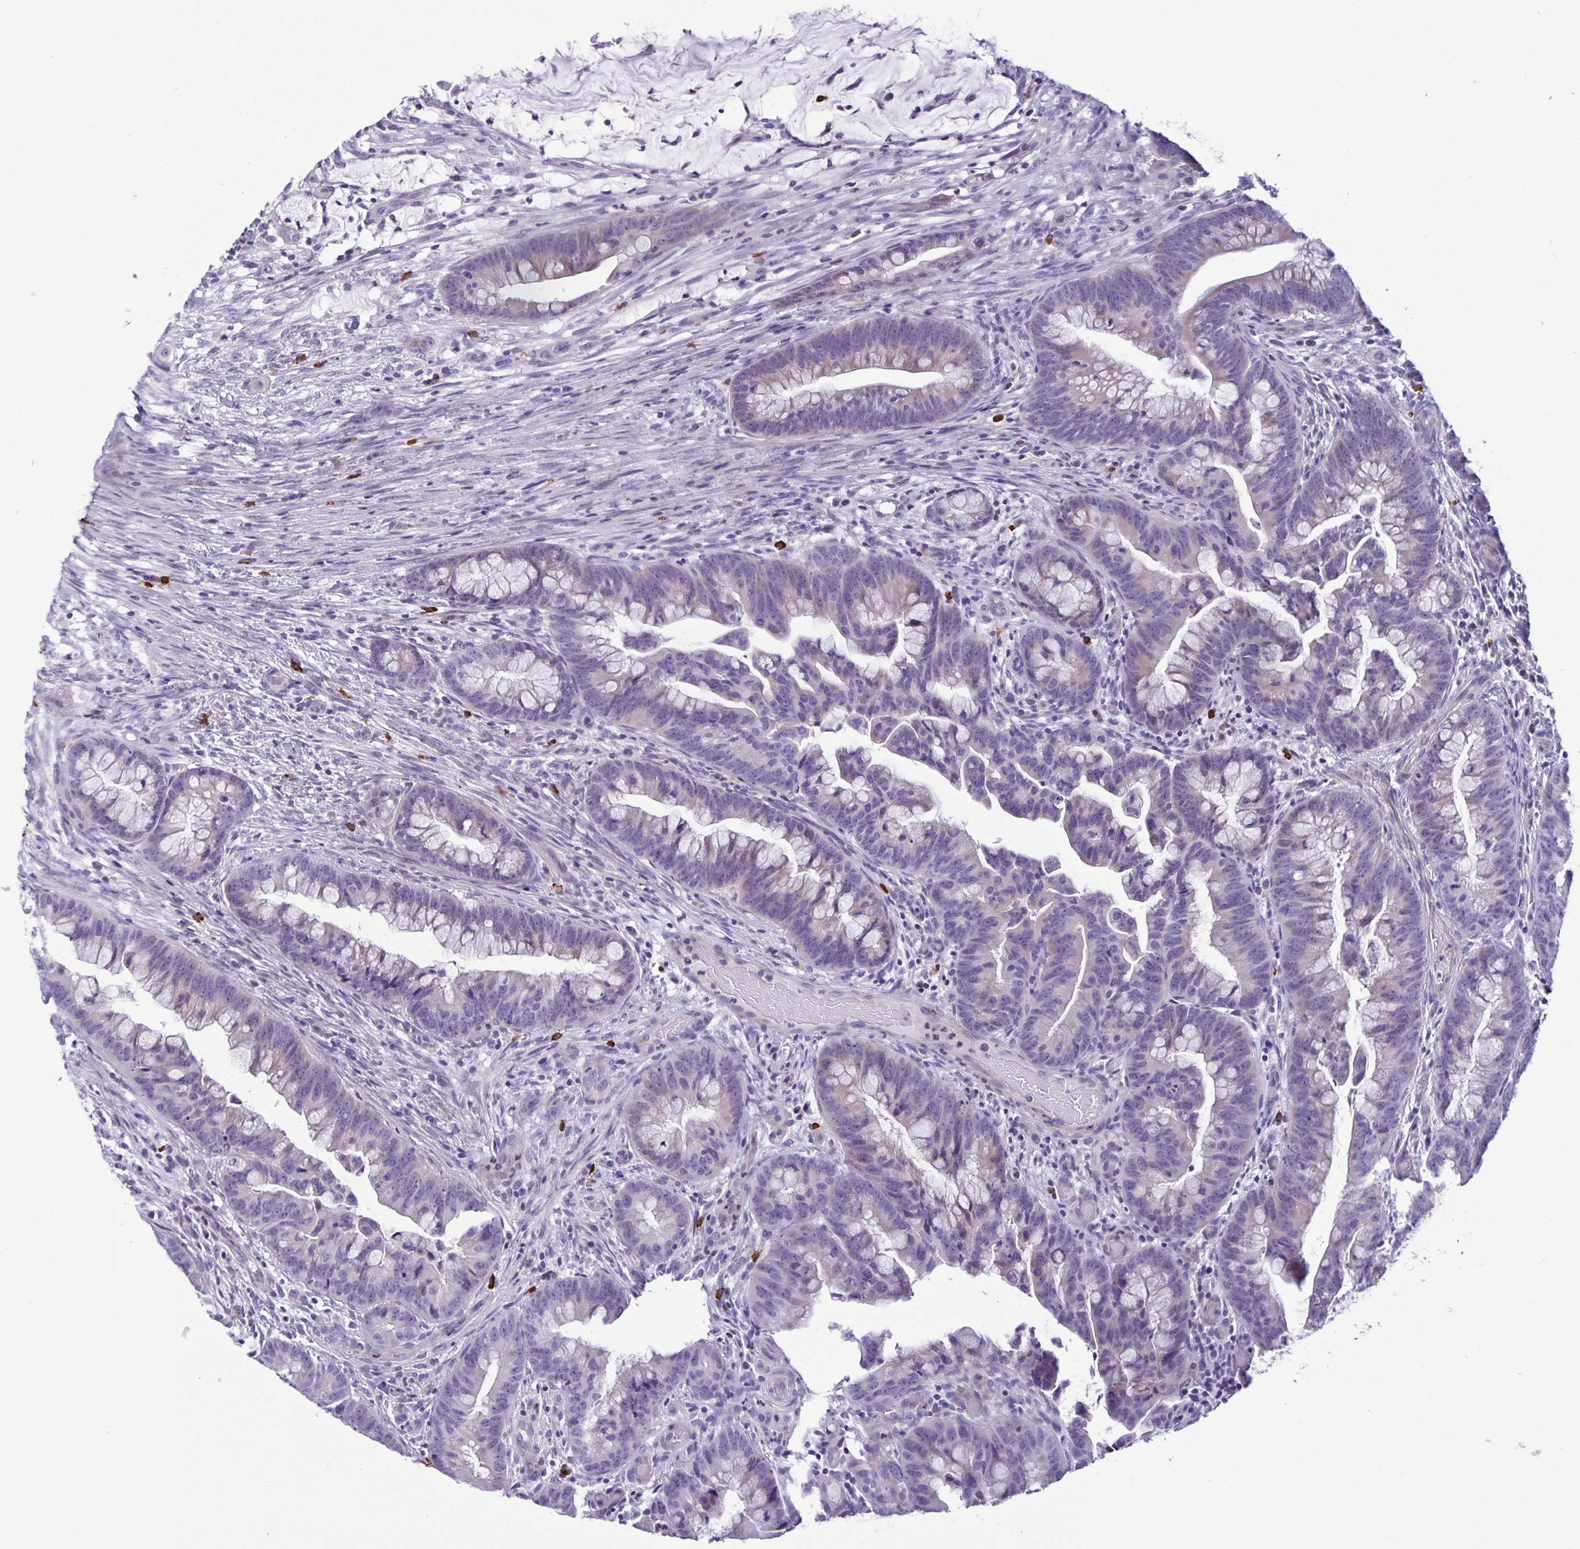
{"staining": {"intensity": "weak", "quantity": "25%-75%", "location": "cytoplasmic/membranous"}, "tissue": "colorectal cancer", "cell_type": "Tumor cells", "image_type": "cancer", "snomed": [{"axis": "morphology", "description": "Adenocarcinoma, NOS"}, {"axis": "topography", "description": "Colon"}], "caption": "This is an image of immunohistochemistry staining of colorectal adenocarcinoma, which shows weak staining in the cytoplasmic/membranous of tumor cells.", "gene": "IBTK", "patient": {"sex": "male", "age": 62}}